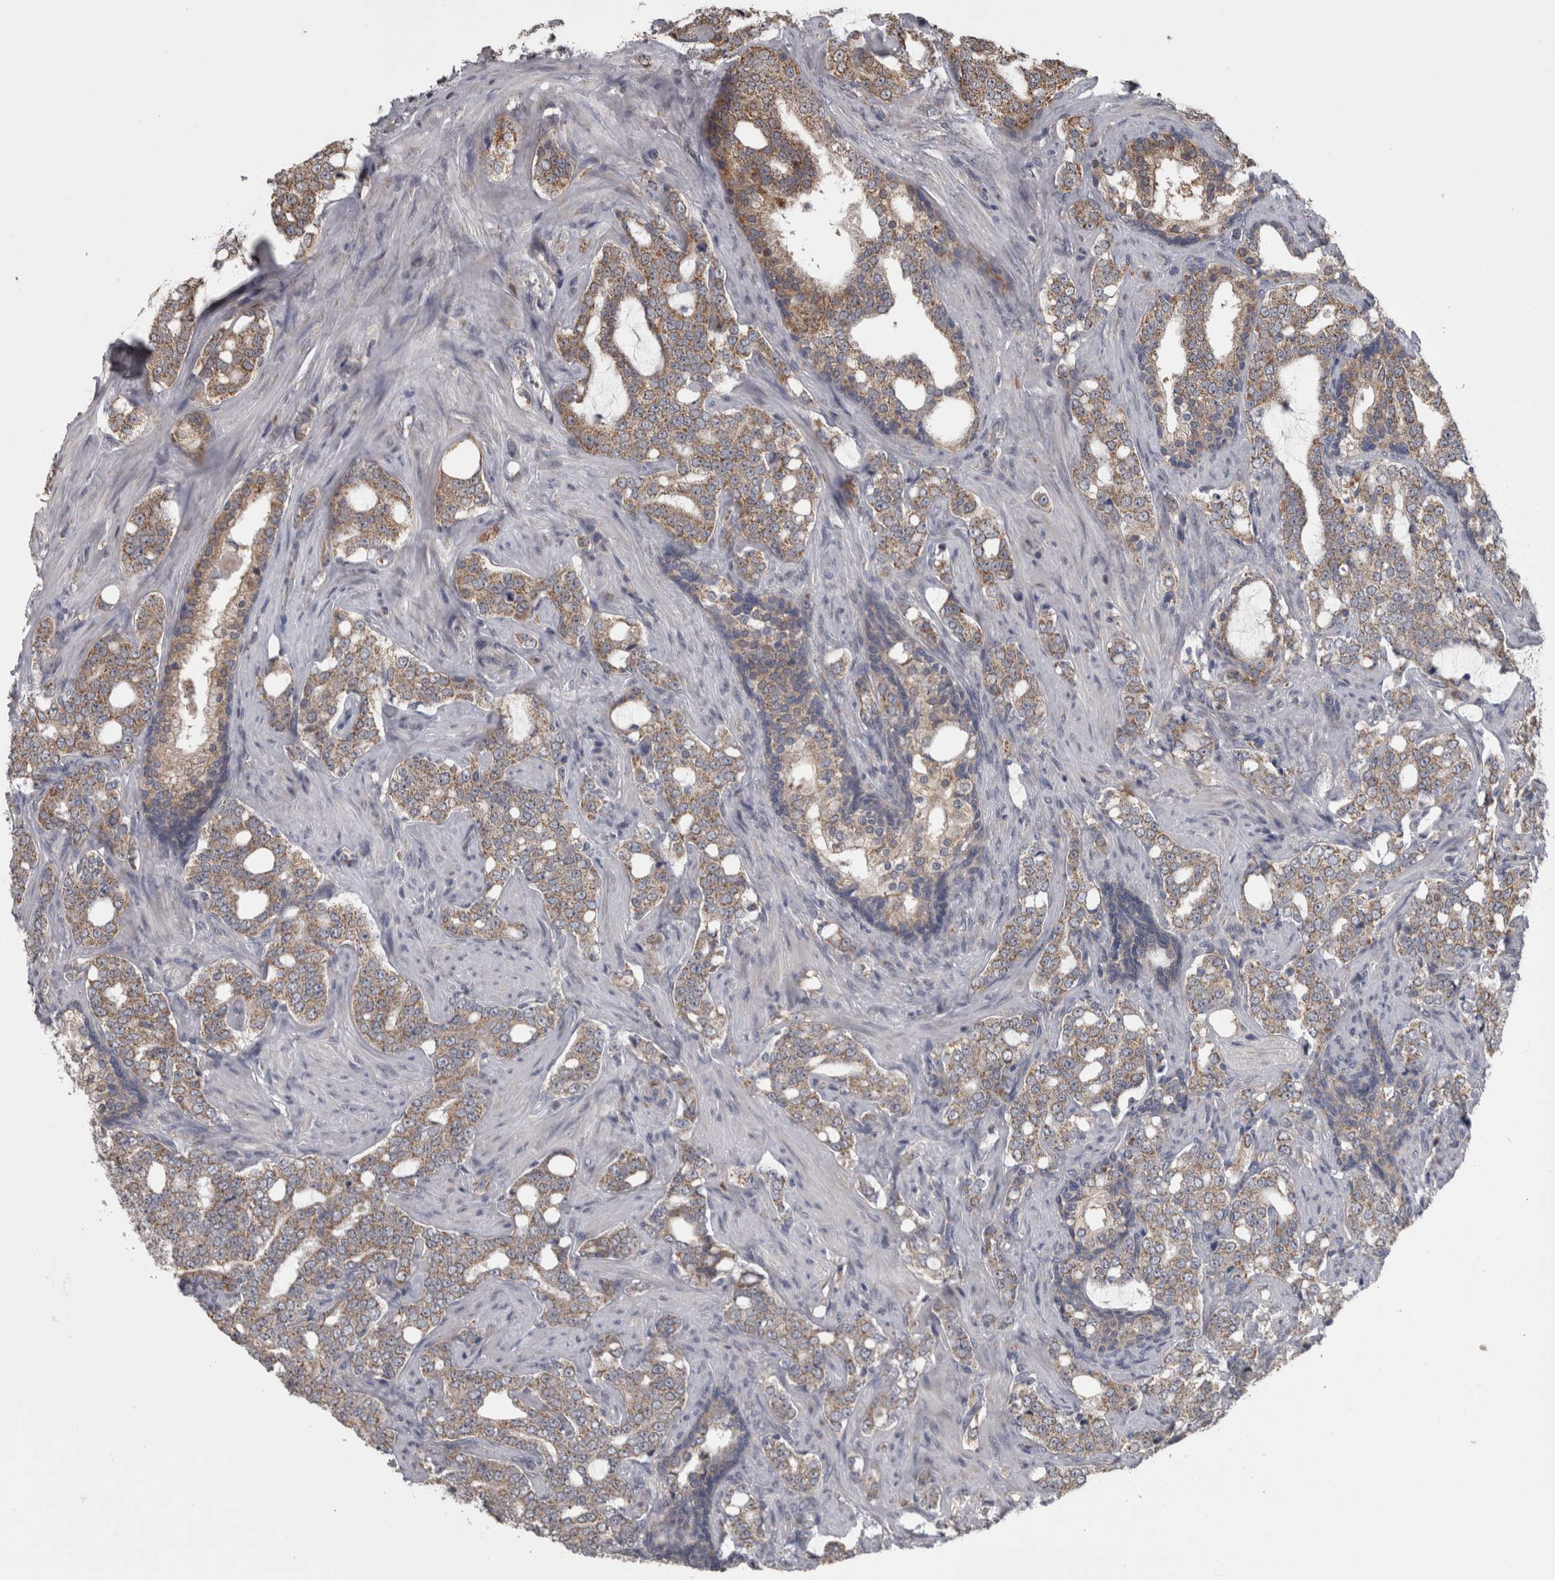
{"staining": {"intensity": "moderate", "quantity": ">75%", "location": "cytoplasmic/membranous"}, "tissue": "prostate cancer", "cell_type": "Tumor cells", "image_type": "cancer", "snomed": [{"axis": "morphology", "description": "Adenocarcinoma, High grade"}, {"axis": "topography", "description": "Prostate"}], "caption": "There is medium levels of moderate cytoplasmic/membranous staining in tumor cells of adenocarcinoma (high-grade) (prostate), as demonstrated by immunohistochemical staining (brown color).", "gene": "DBT", "patient": {"sex": "male", "age": 64}}